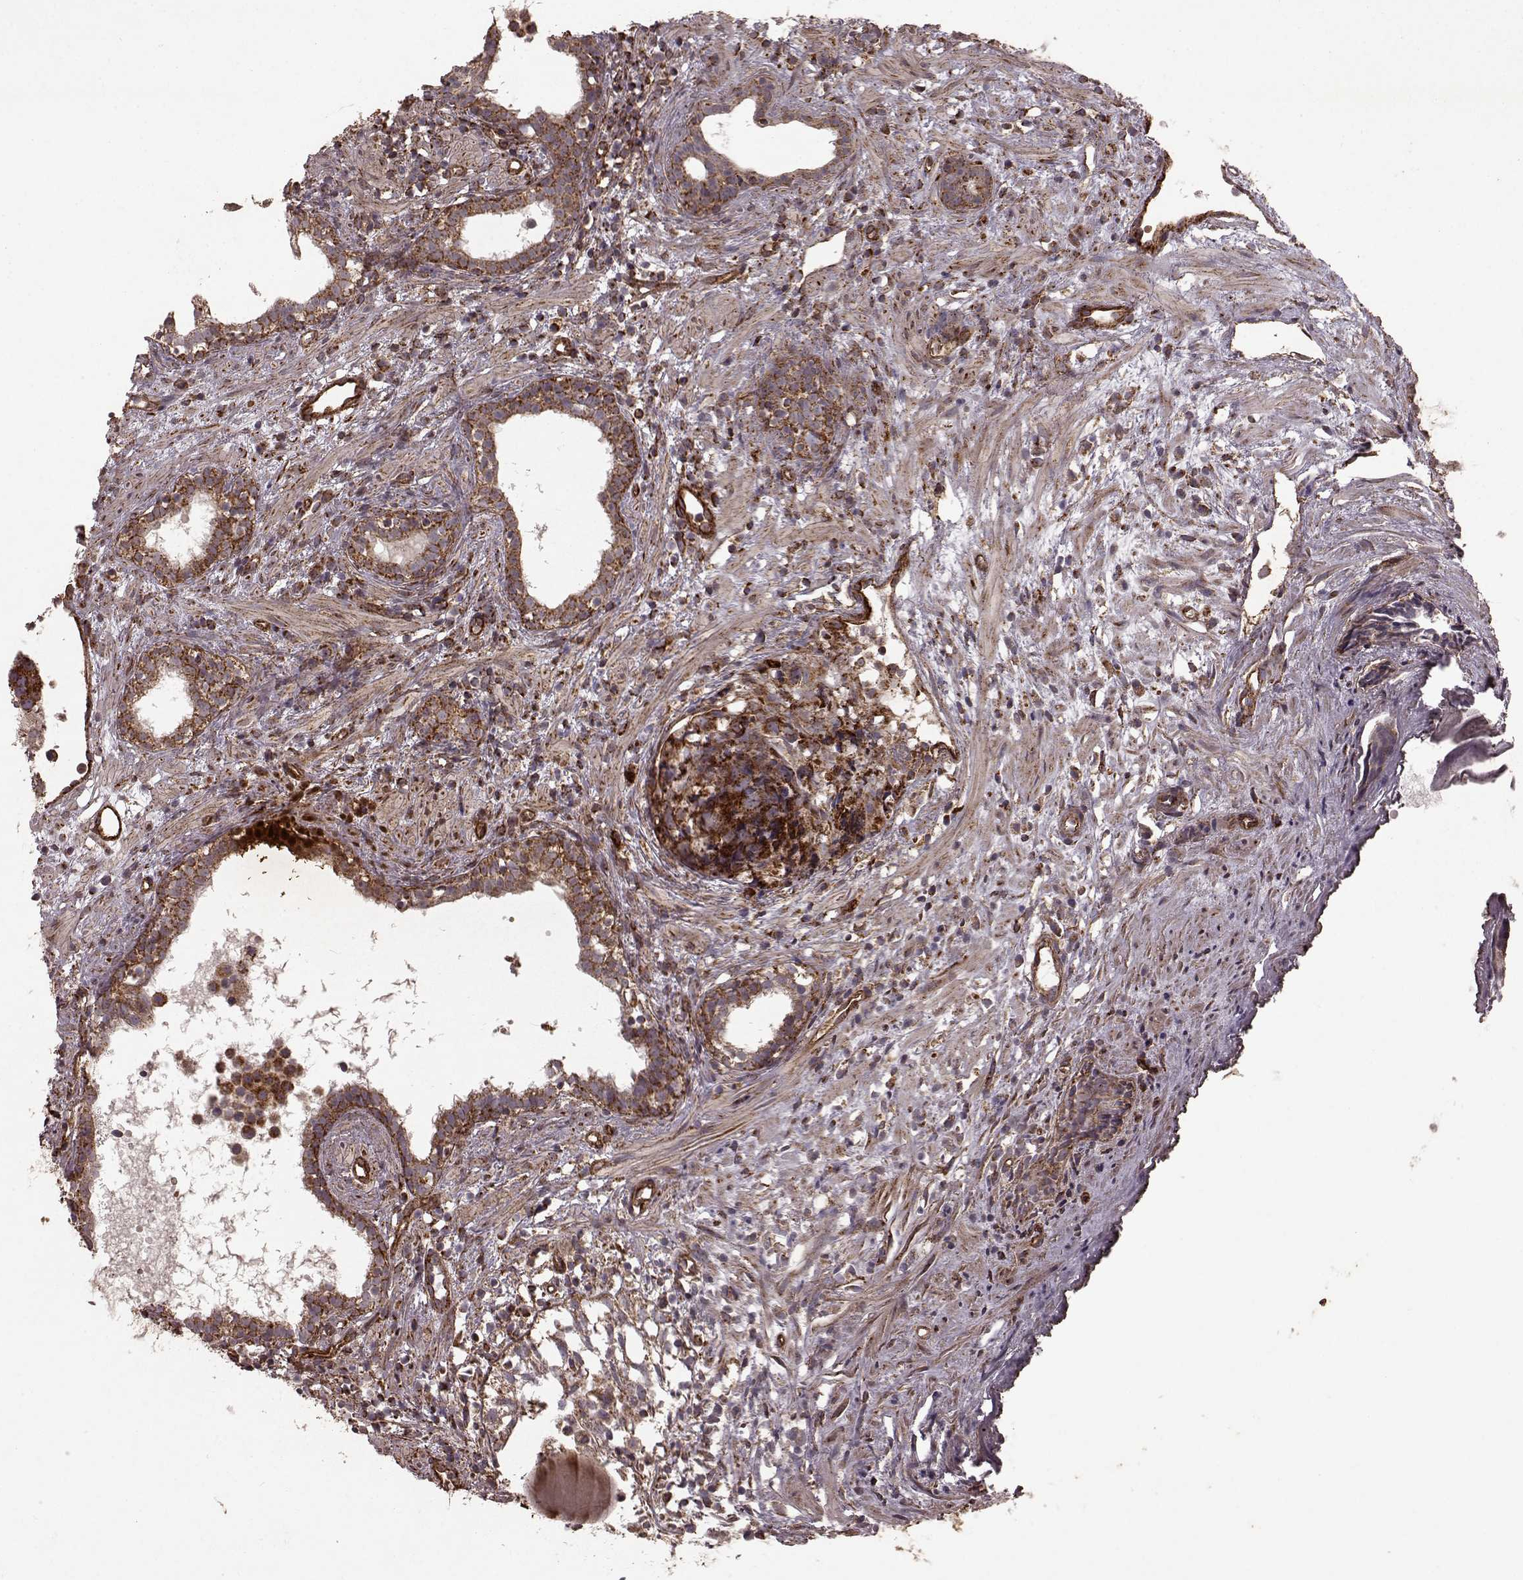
{"staining": {"intensity": "moderate", "quantity": "25%-75%", "location": "cytoplasmic/membranous"}, "tissue": "prostate cancer", "cell_type": "Tumor cells", "image_type": "cancer", "snomed": [{"axis": "morphology", "description": "Adenocarcinoma, High grade"}, {"axis": "topography", "description": "Prostate"}], "caption": "This image demonstrates prostate cancer (adenocarcinoma (high-grade)) stained with immunohistochemistry (IHC) to label a protein in brown. The cytoplasmic/membranous of tumor cells show moderate positivity for the protein. Nuclei are counter-stained blue.", "gene": "FXN", "patient": {"sex": "male", "age": 83}}